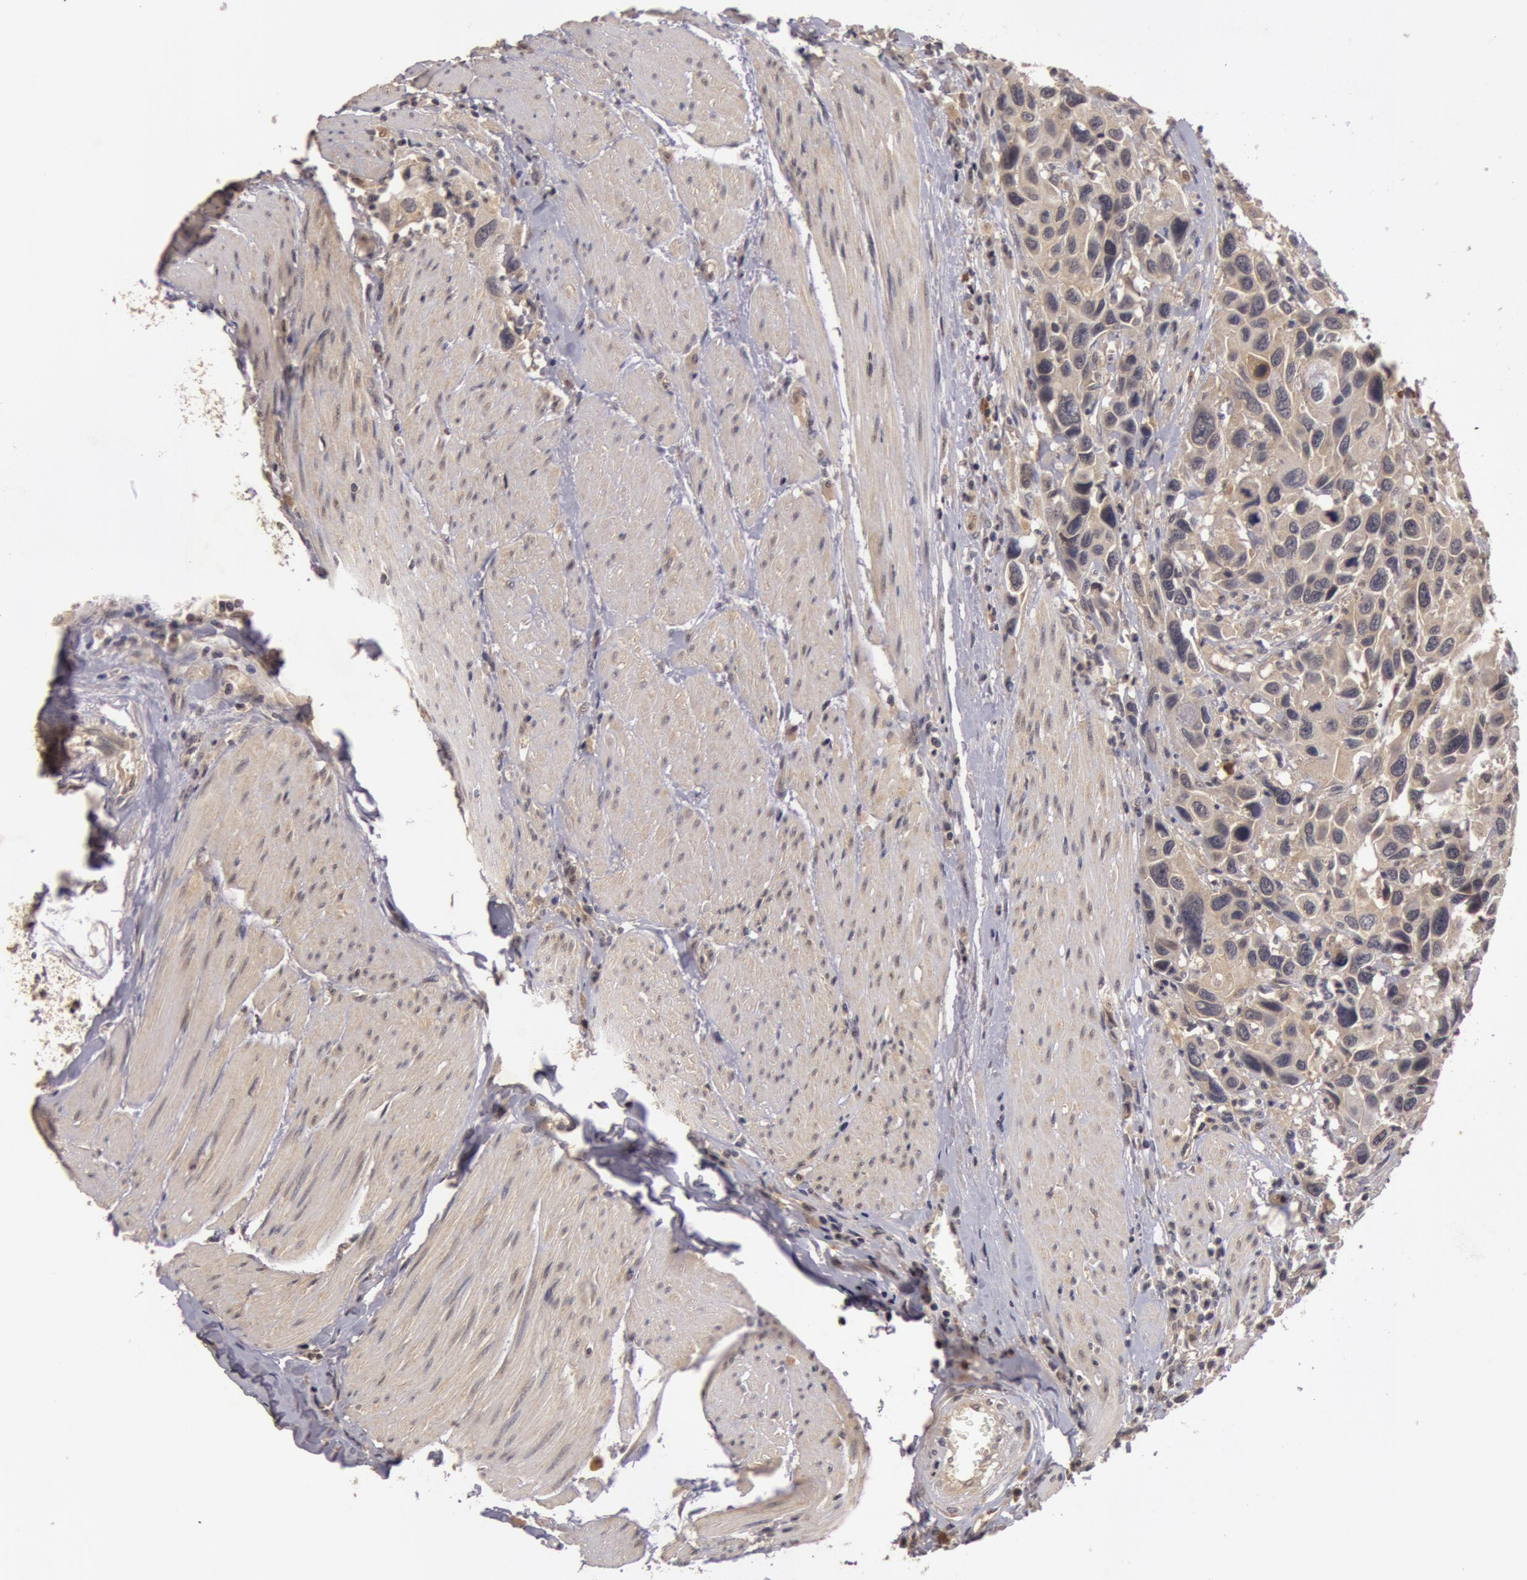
{"staining": {"intensity": "weak", "quantity": ">75%", "location": "cytoplasmic/membranous"}, "tissue": "urothelial cancer", "cell_type": "Tumor cells", "image_type": "cancer", "snomed": [{"axis": "morphology", "description": "Urothelial carcinoma, High grade"}, {"axis": "topography", "description": "Urinary bladder"}], "caption": "High-grade urothelial carcinoma stained with IHC shows weak cytoplasmic/membranous positivity in approximately >75% of tumor cells.", "gene": "BCHE", "patient": {"sex": "male", "age": 66}}